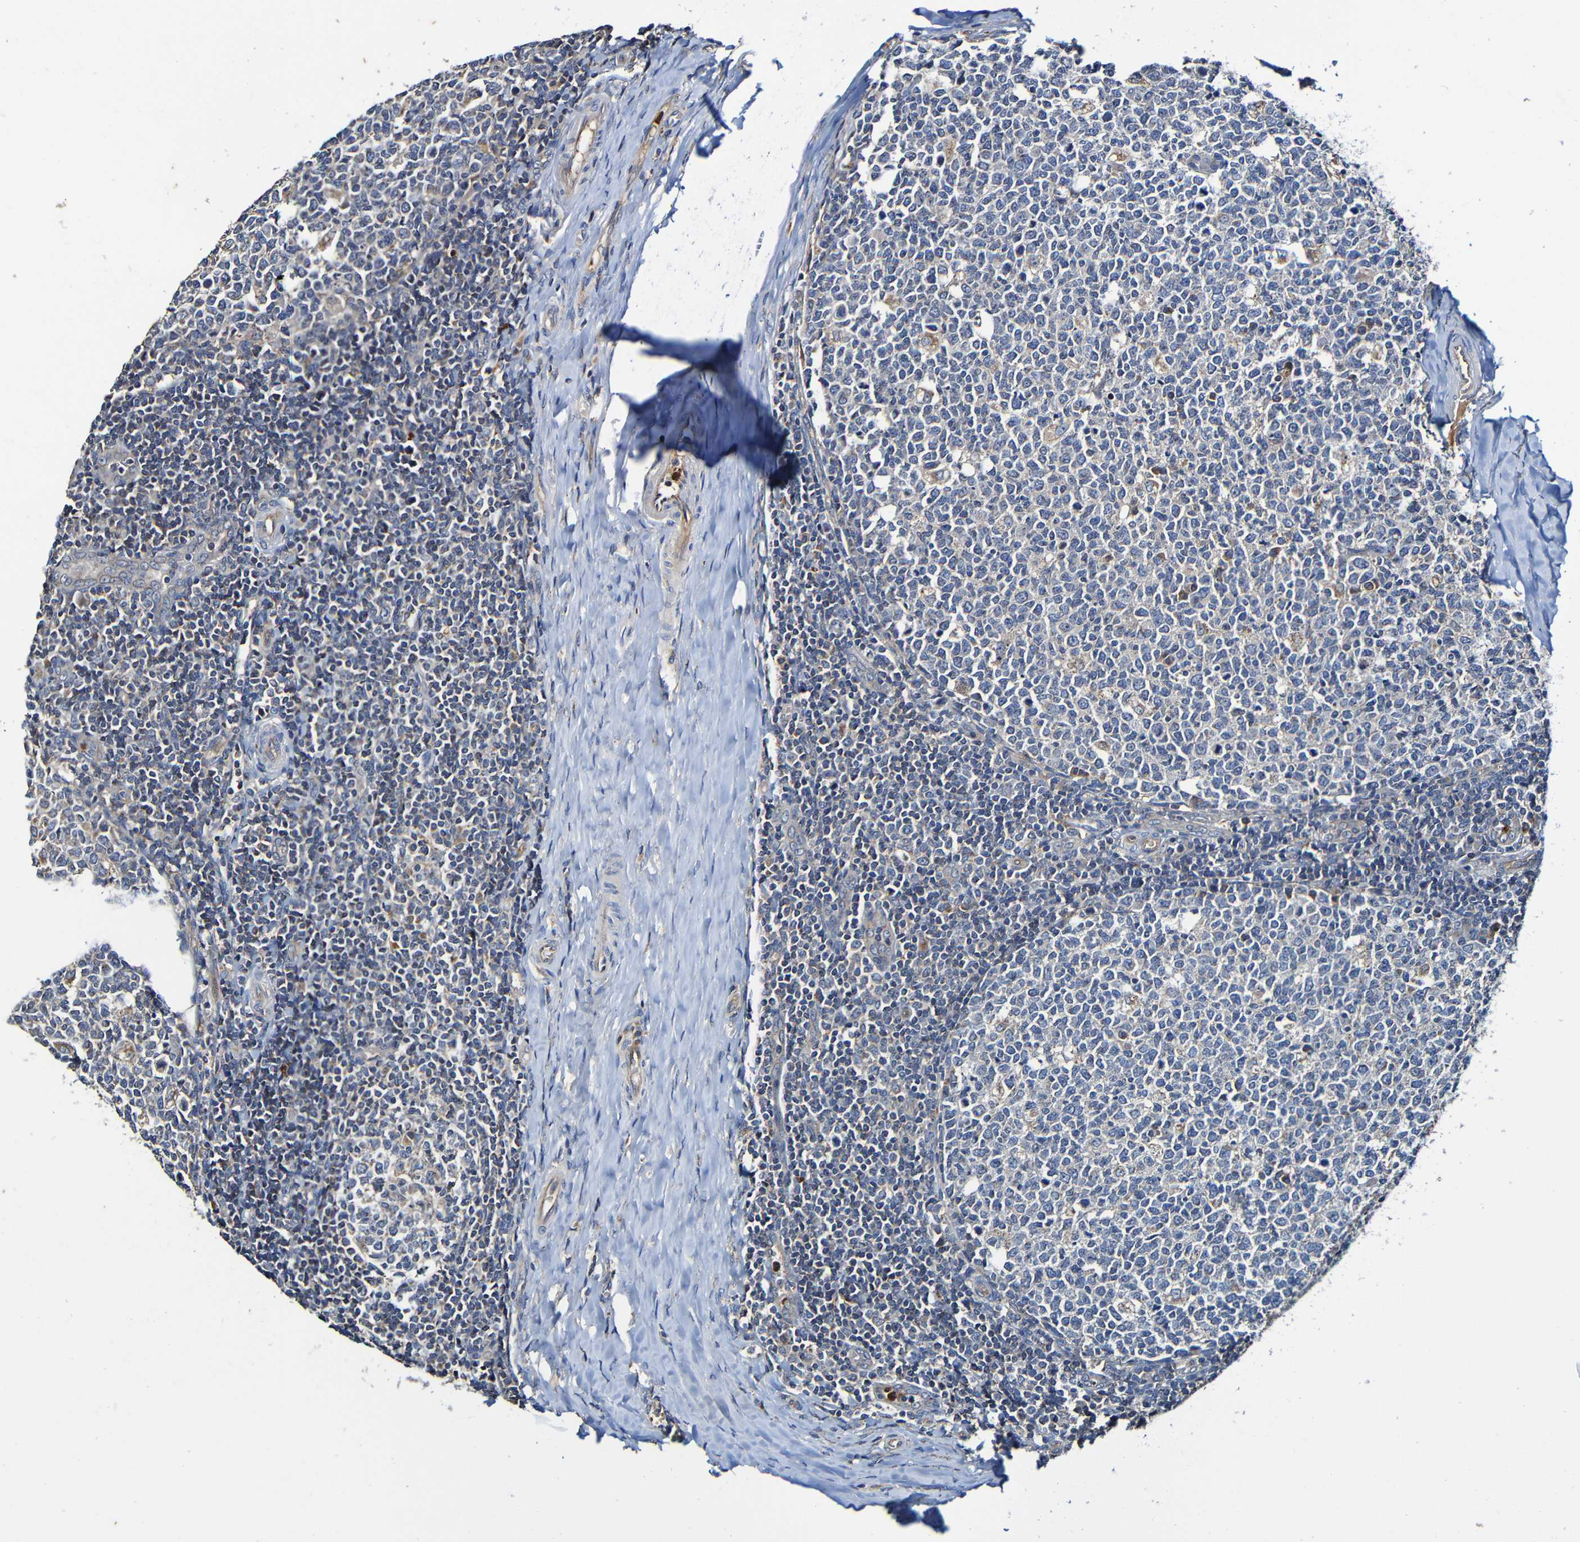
{"staining": {"intensity": "weak", "quantity": "25%-75%", "location": "cytoplasmic/membranous"}, "tissue": "tonsil", "cell_type": "Germinal center cells", "image_type": "normal", "snomed": [{"axis": "morphology", "description": "Normal tissue, NOS"}, {"axis": "topography", "description": "Tonsil"}], "caption": "Immunohistochemical staining of unremarkable tonsil shows 25%-75% levels of weak cytoplasmic/membranous protein positivity in approximately 25%-75% of germinal center cells.", "gene": "ADAM15", "patient": {"sex": "female", "age": 19}}